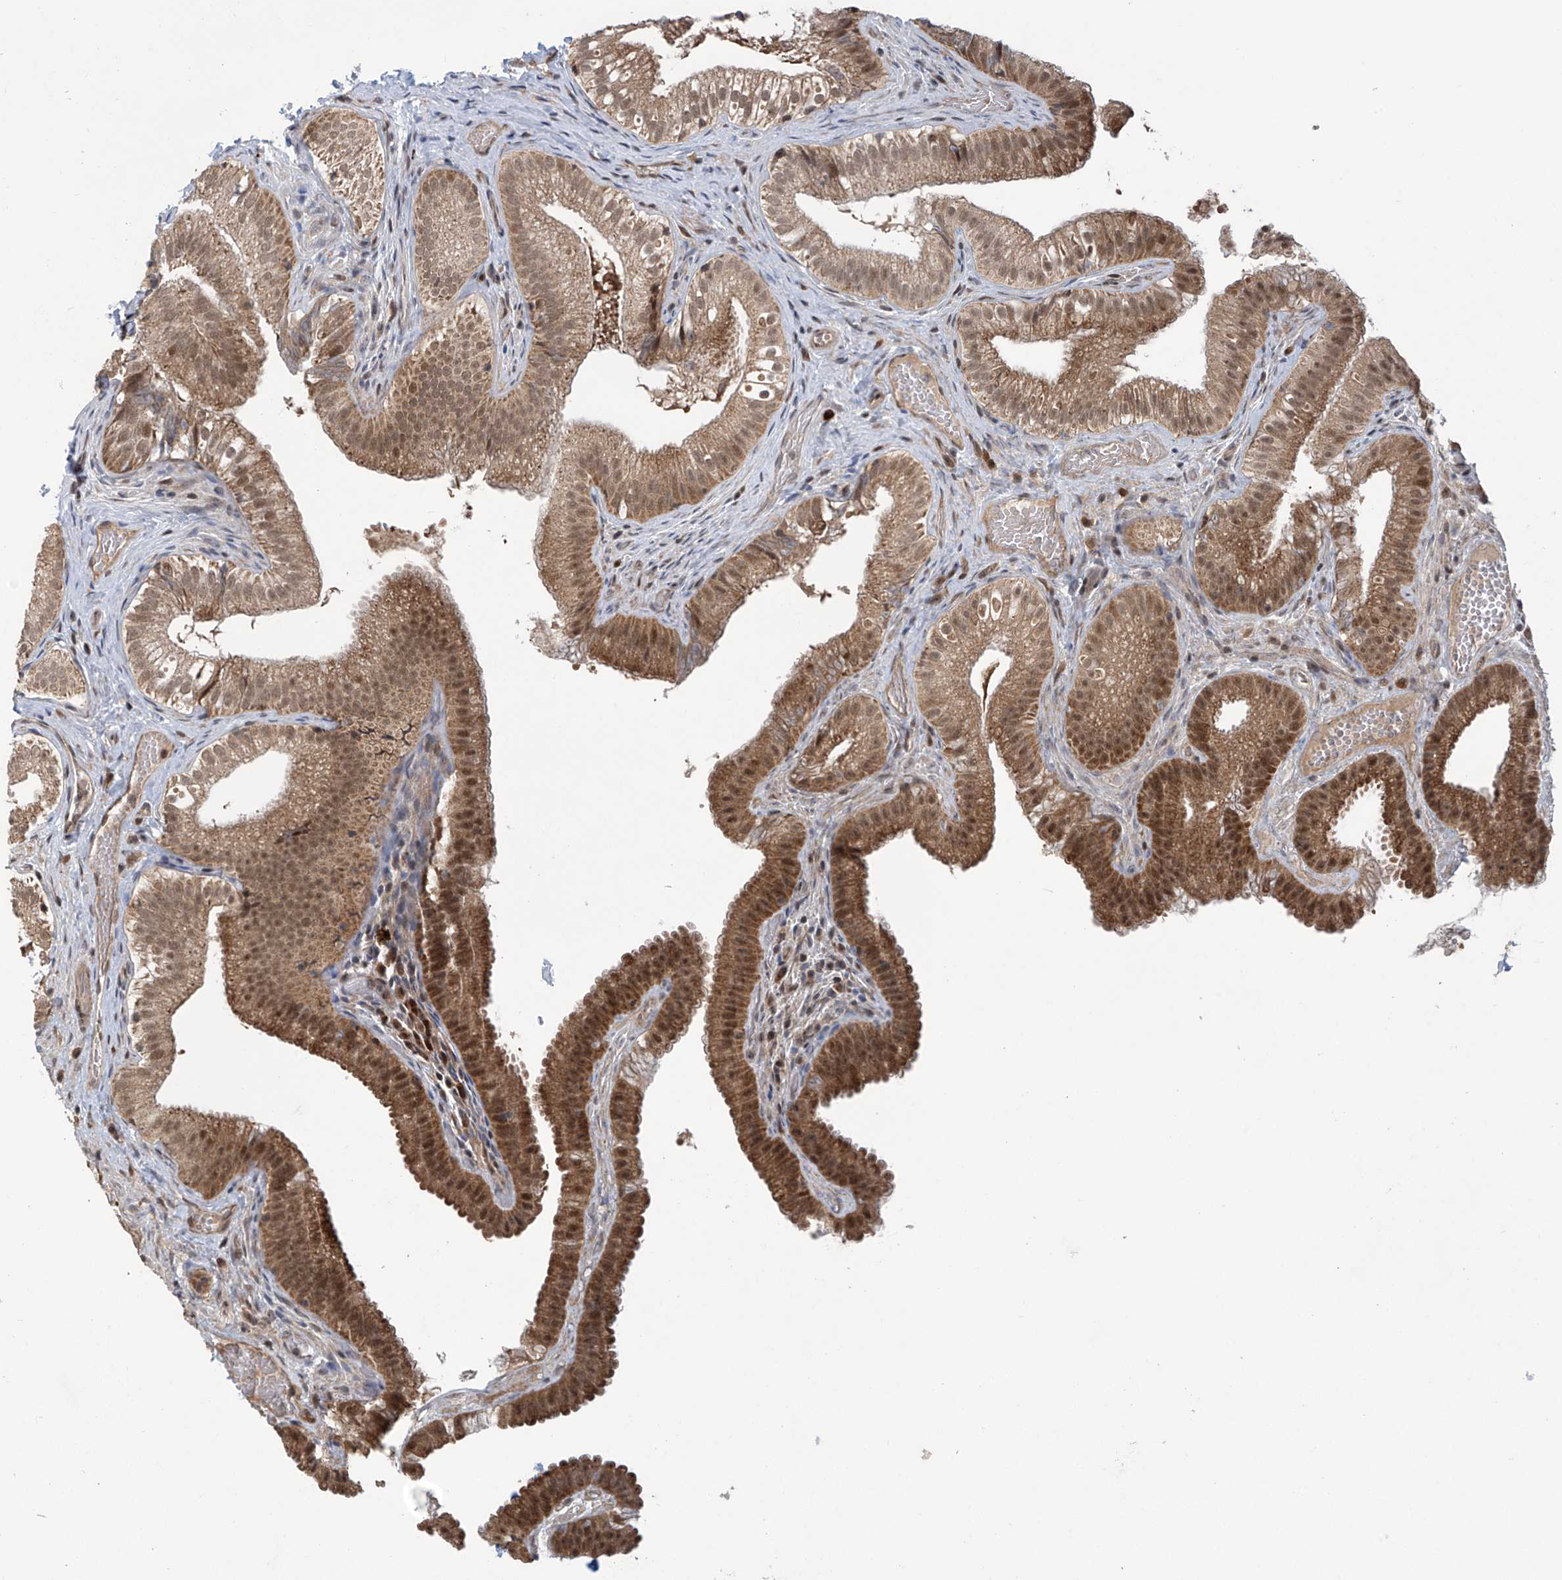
{"staining": {"intensity": "moderate", "quantity": ">75%", "location": "cytoplasmic/membranous,nuclear"}, "tissue": "gallbladder", "cell_type": "Glandular cells", "image_type": "normal", "snomed": [{"axis": "morphology", "description": "Normal tissue, NOS"}, {"axis": "topography", "description": "Gallbladder"}], "caption": "Benign gallbladder was stained to show a protein in brown. There is medium levels of moderate cytoplasmic/membranous,nuclear positivity in approximately >75% of glandular cells.", "gene": "ABHD13", "patient": {"sex": "female", "age": 30}}